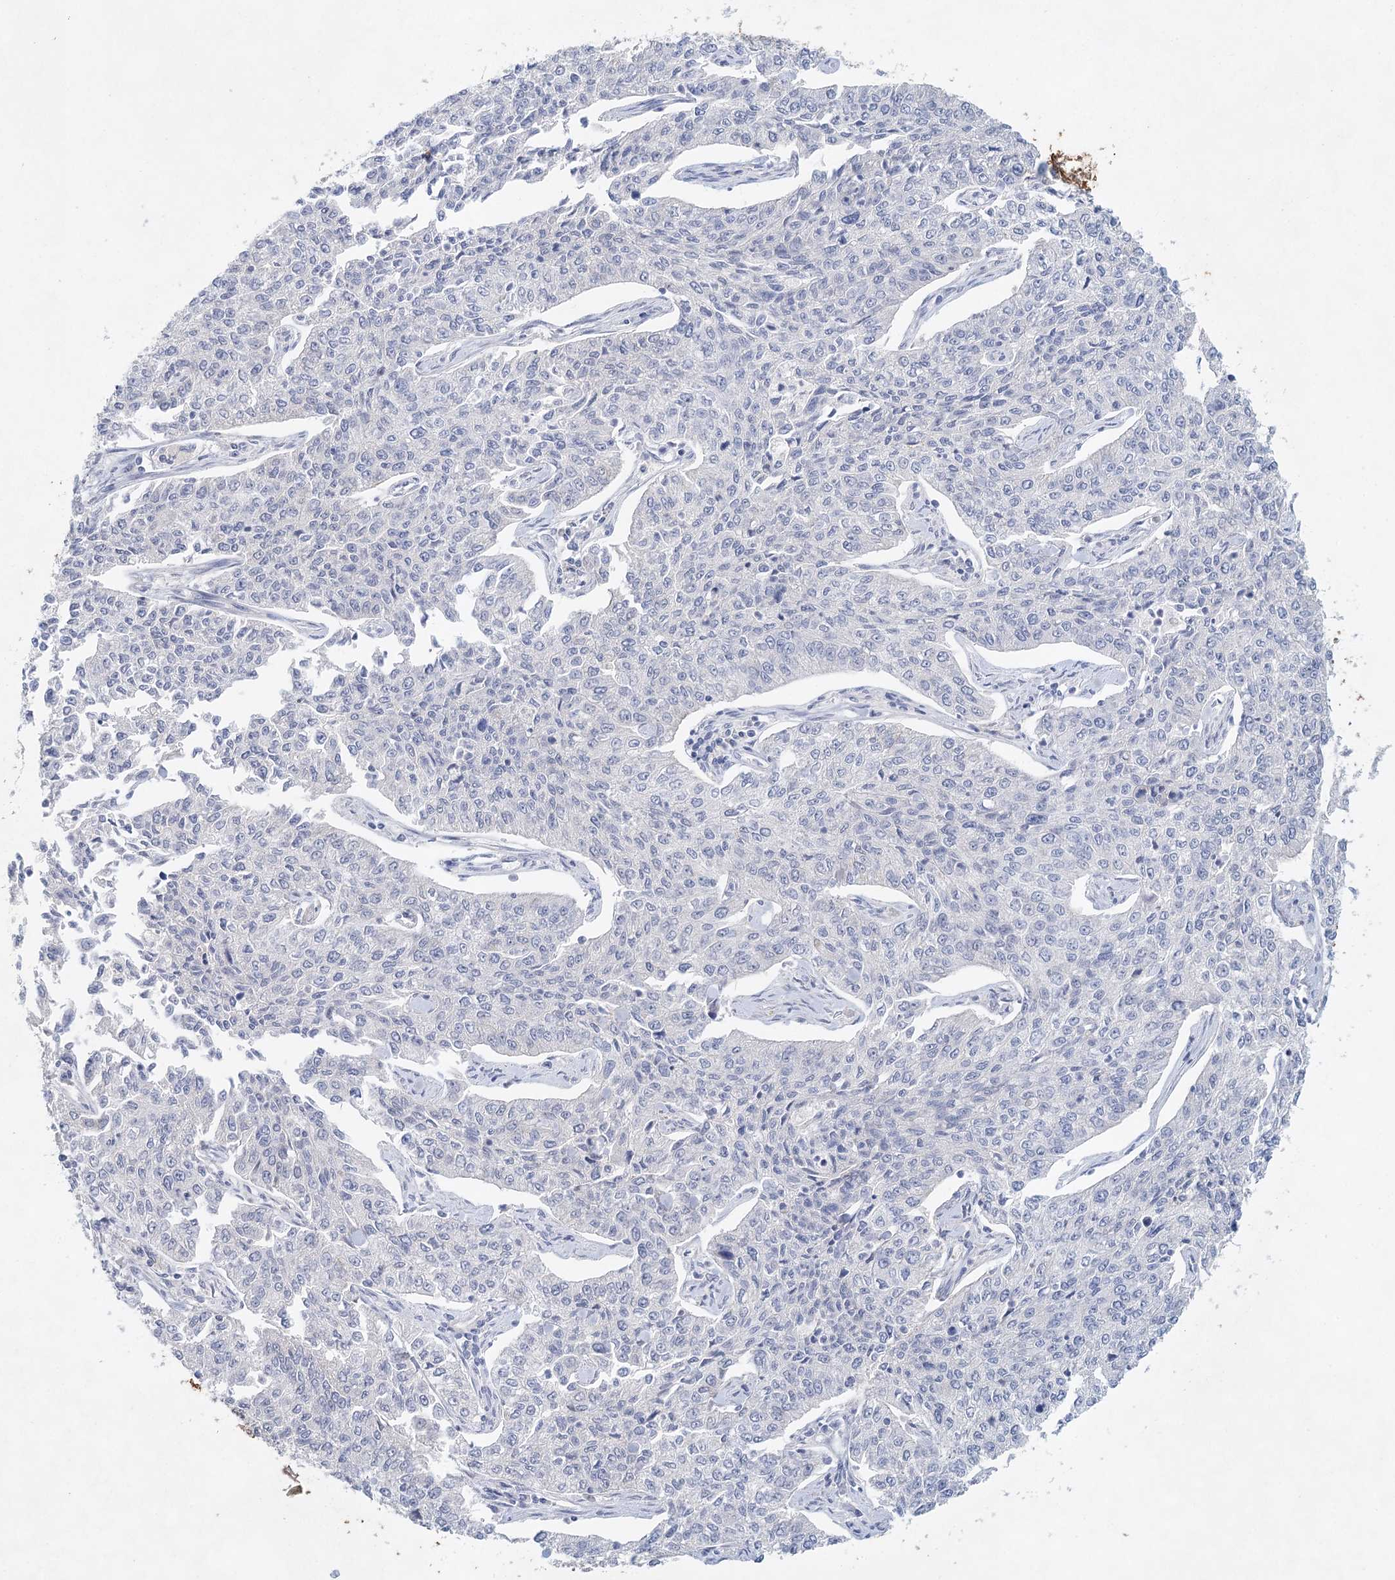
{"staining": {"intensity": "negative", "quantity": "none", "location": "none"}, "tissue": "cervical cancer", "cell_type": "Tumor cells", "image_type": "cancer", "snomed": [{"axis": "morphology", "description": "Squamous cell carcinoma, NOS"}, {"axis": "topography", "description": "Cervix"}], "caption": "Tumor cells are negative for brown protein staining in cervical cancer (squamous cell carcinoma).", "gene": "SLC19A3", "patient": {"sex": "female", "age": 35}}